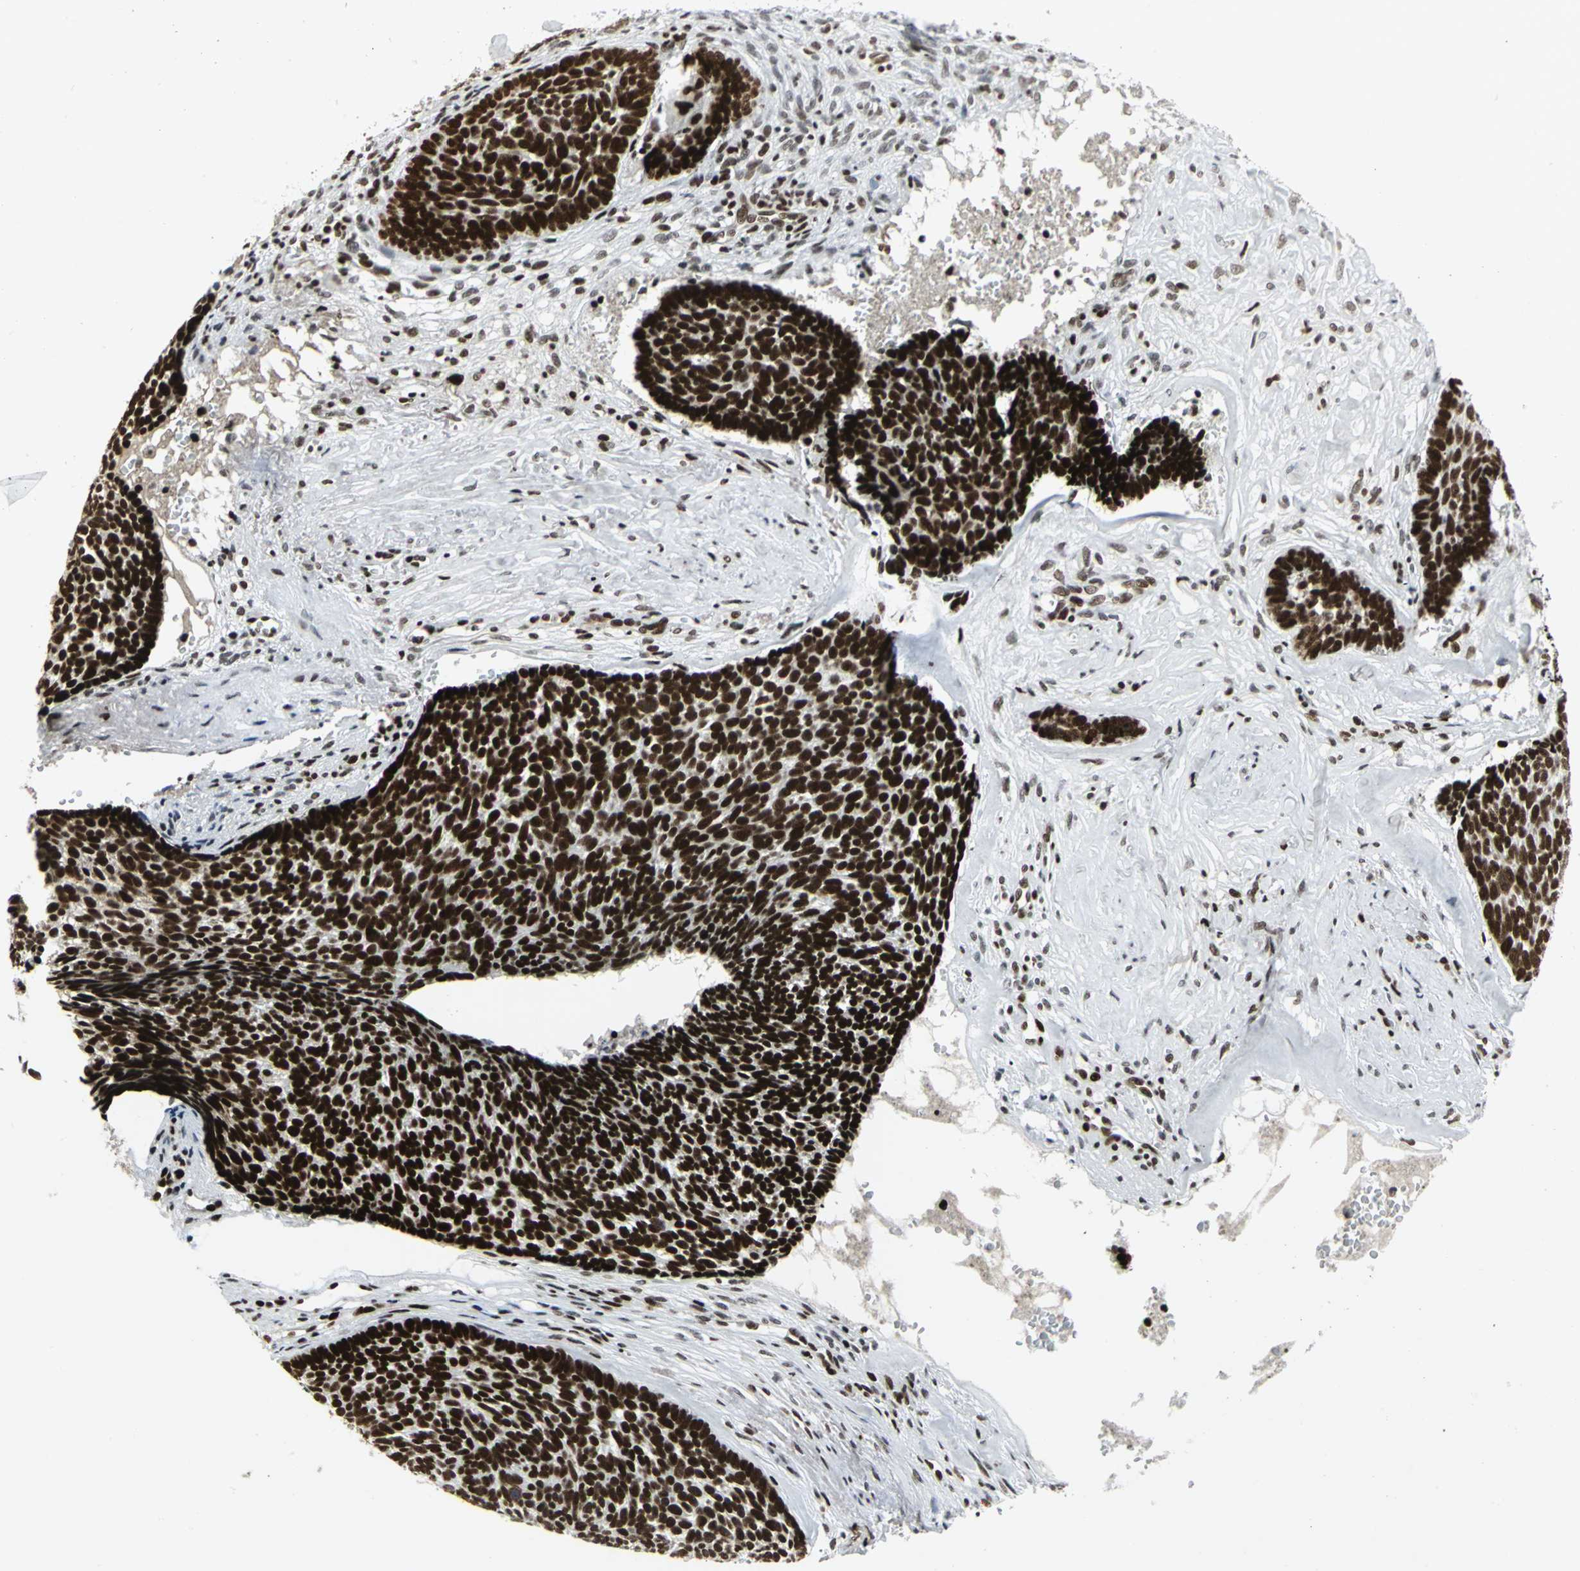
{"staining": {"intensity": "strong", "quantity": ">75%", "location": "nuclear"}, "tissue": "skin cancer", "cell_type": "Tumor cells", "image_type": "cancer", "snomed": [{"axis": "morphology", "description": "Basal cell carcinoma"}, {"axis": "topography", "description": "Skin"}], "caption": "Human skin cancer (basal cell carcinoma) stained with a protein marker displays strong staining in tumor cells.", "gene": "SMARCA4", "patient": {"sex": "male", "age": 84}}